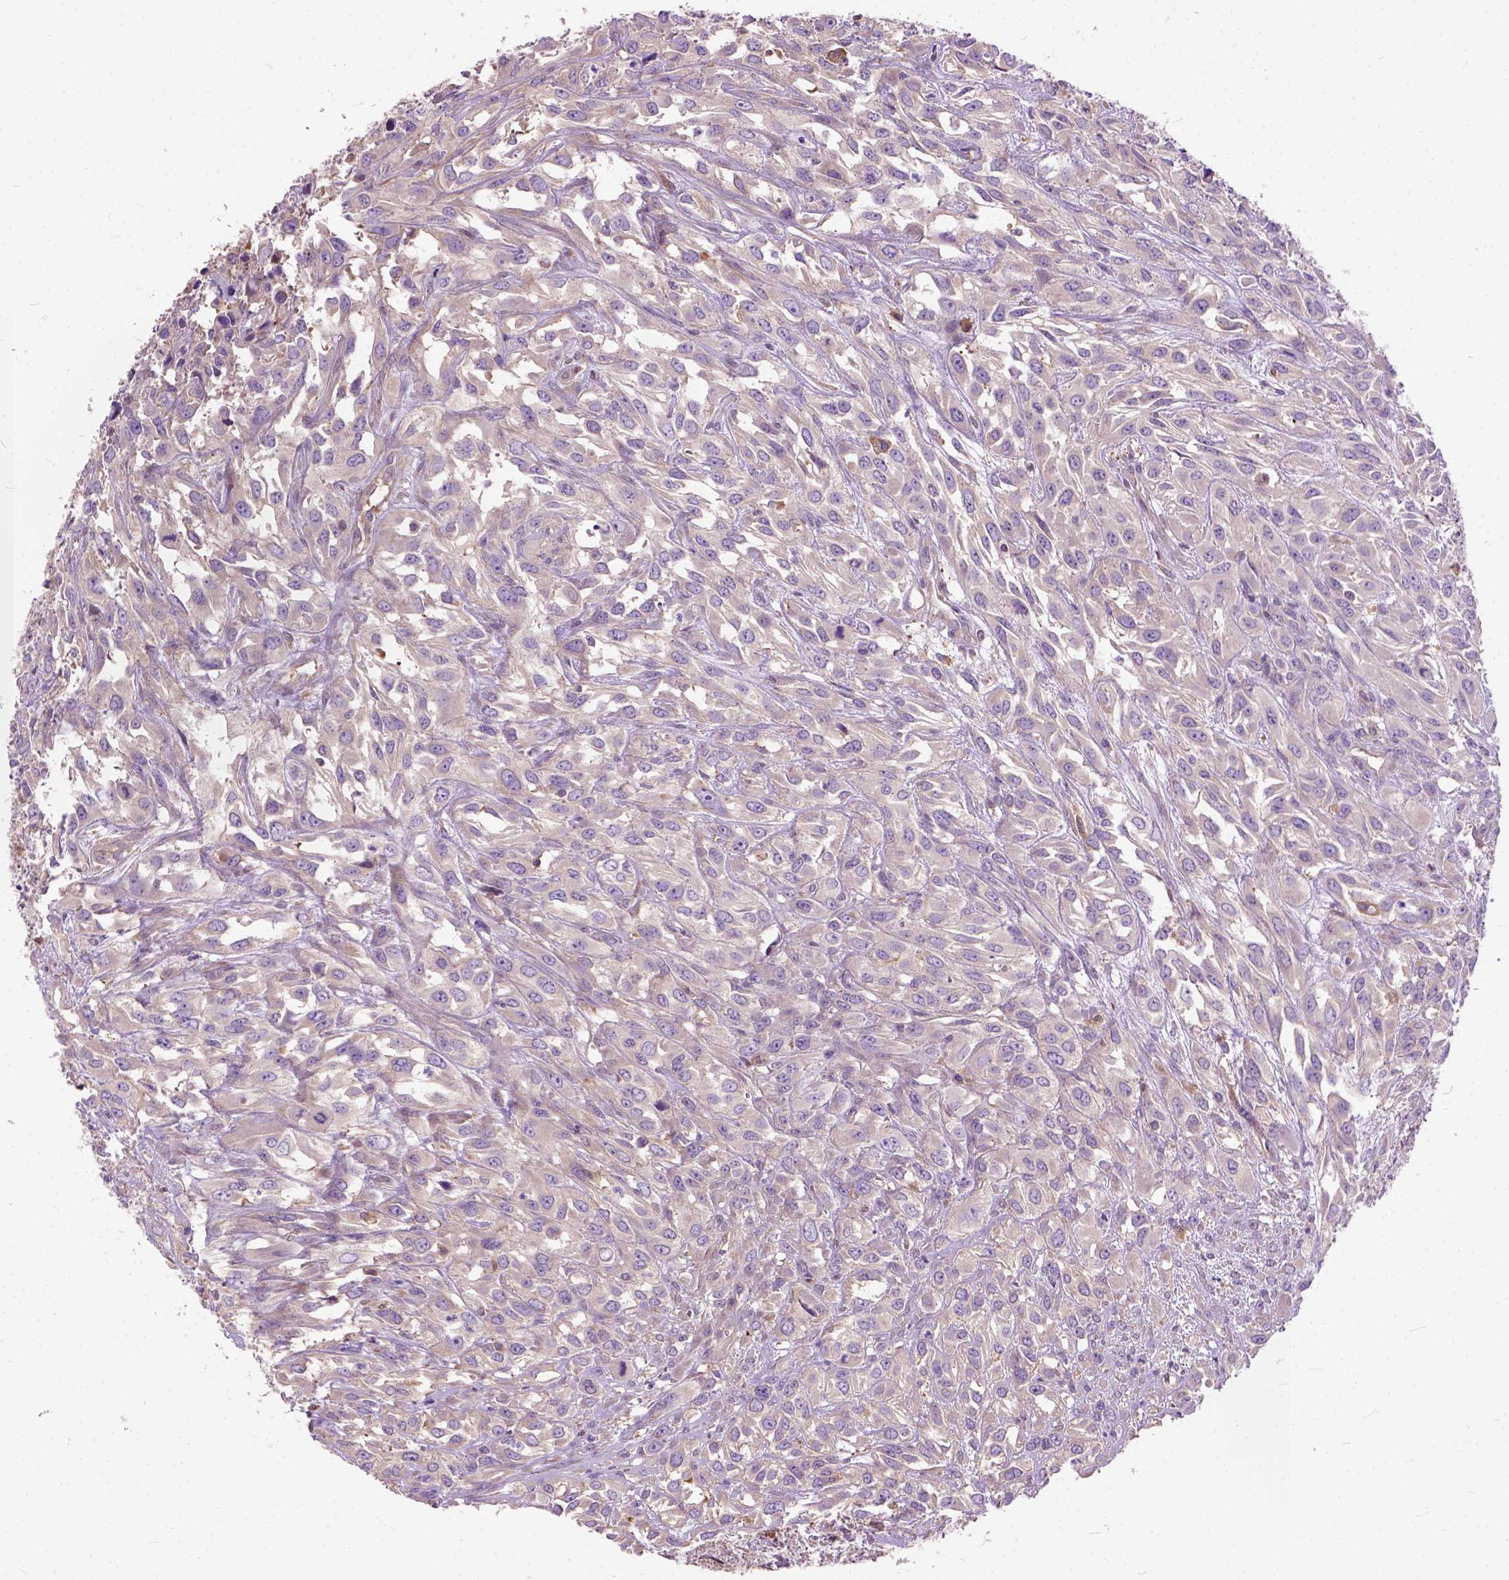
{"staining": {"intensity": "weak", "quantity": ">75%", "location": "cytoplasmic/membranous"}, "tissue": "urothelial cancer", "cell_type": "Tumor cells", "image_type": "cancer", "snomed": [{"axis": "morphology", "description": "Urothelial carcinoma, High grade"}, {"axis": "topography", "description": "Urinary bladder"}], "caption": "Urothelial cancer stained for a protein (brown) displays weak cytoplasmic/membranous positive staining in about >75% of tumor cells.", "gene": "SEMA4F", "patient": {"sex": "male", "age": 67}}